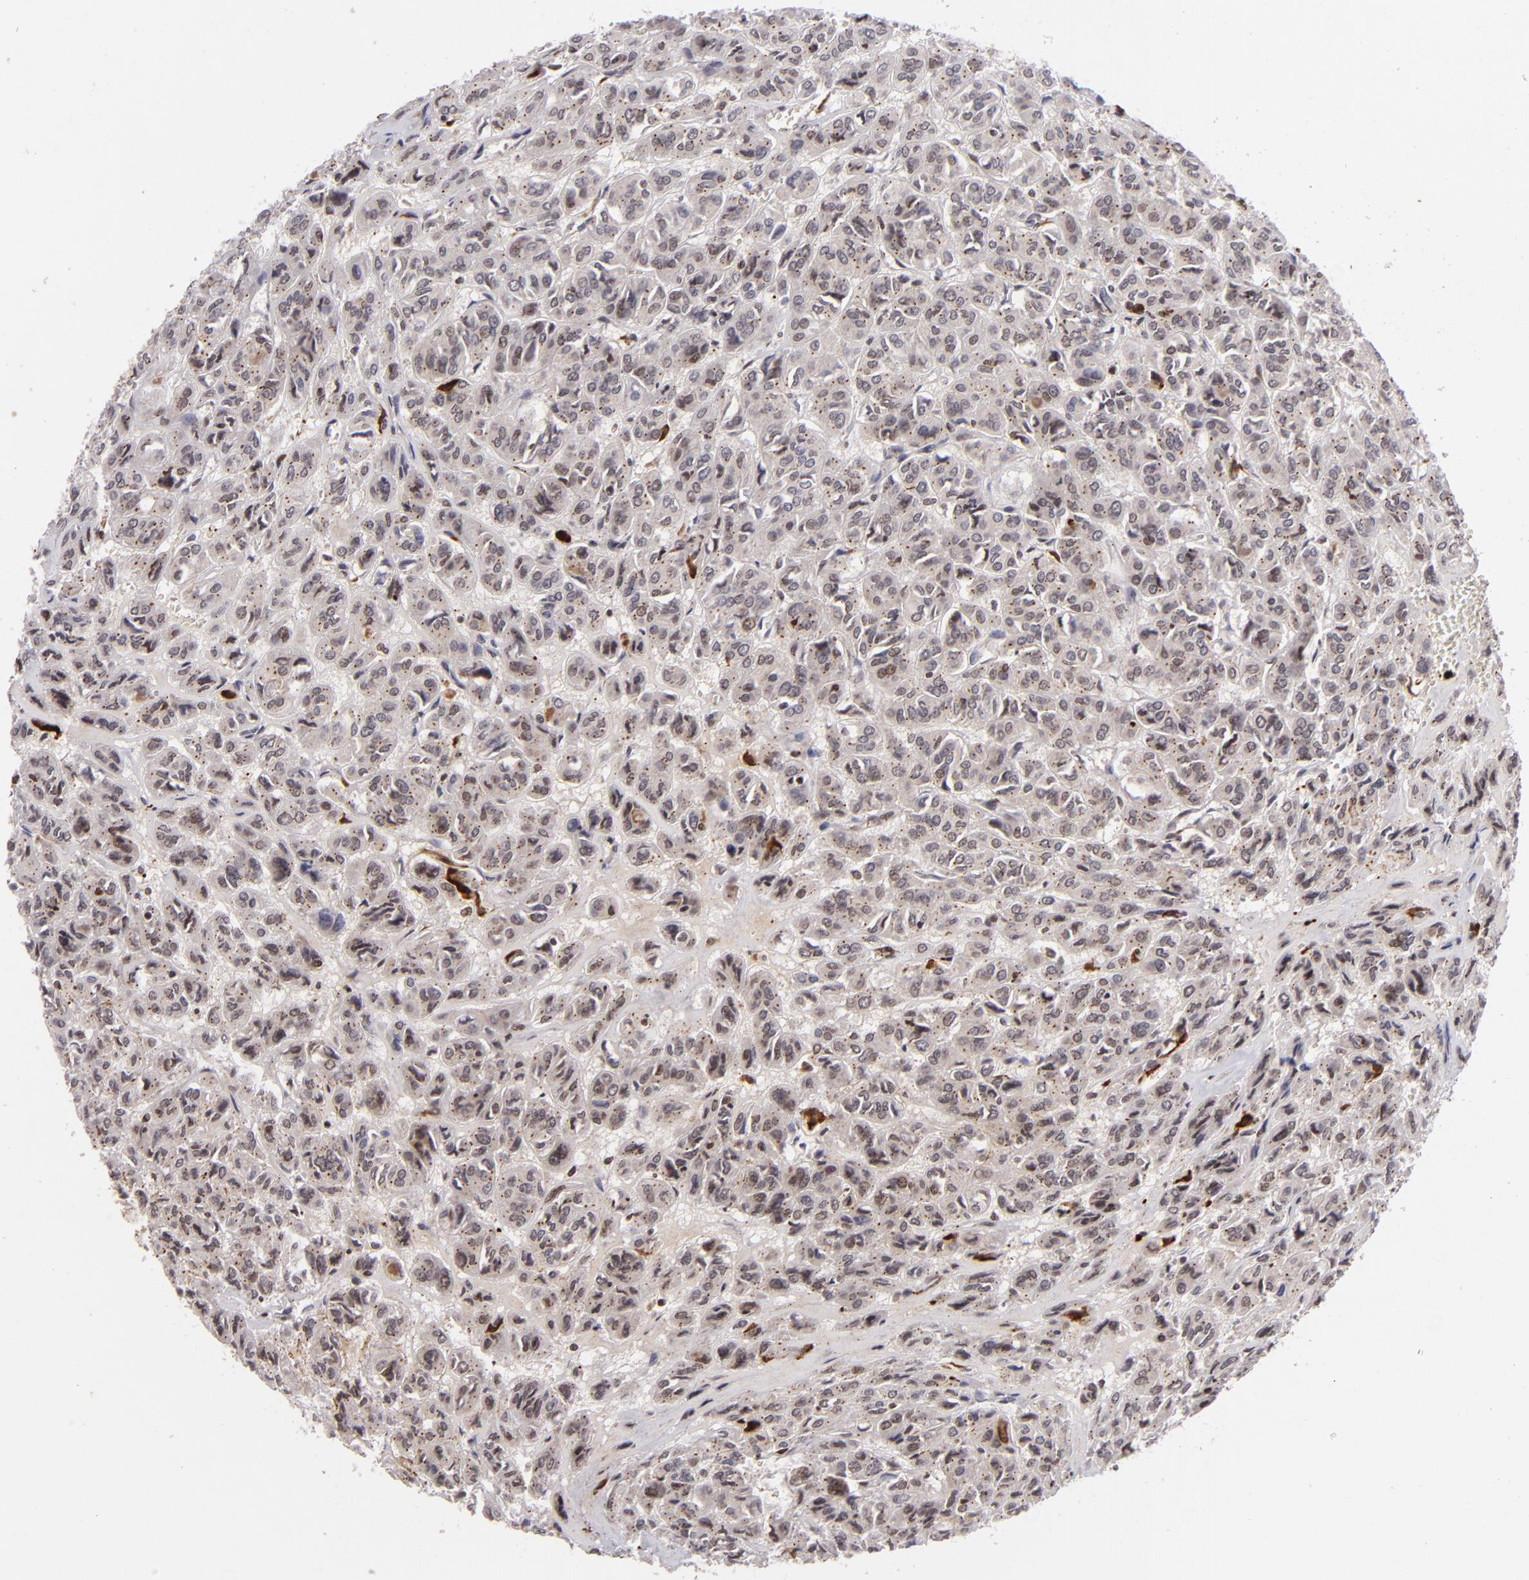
{"staining": {"intensity": "moderate", "quantity": "<25%", "location": "nuclear"}, "tissue": "thyroid cancer", "cell_type": "Tumor cells", "image_type": "cancer", "snomed": [{"axis": "morphology", "description": "Follicular adenoma carcinoma, NOS"}, {"axis": "topography", "description": "Thyroid gland"}], "caption": "A brown stain labels moderate nuclear staining of a protein in human thyroid follicular adenoma carcinoma tumor cells. The staining was performed using DAB to visualize the protein expression in brown, while the nuclei were stained in blue with hematoxylin (Magnification: 20x).", "gene": "RXRG", "patient": {"sex": "female", "age": 71}}